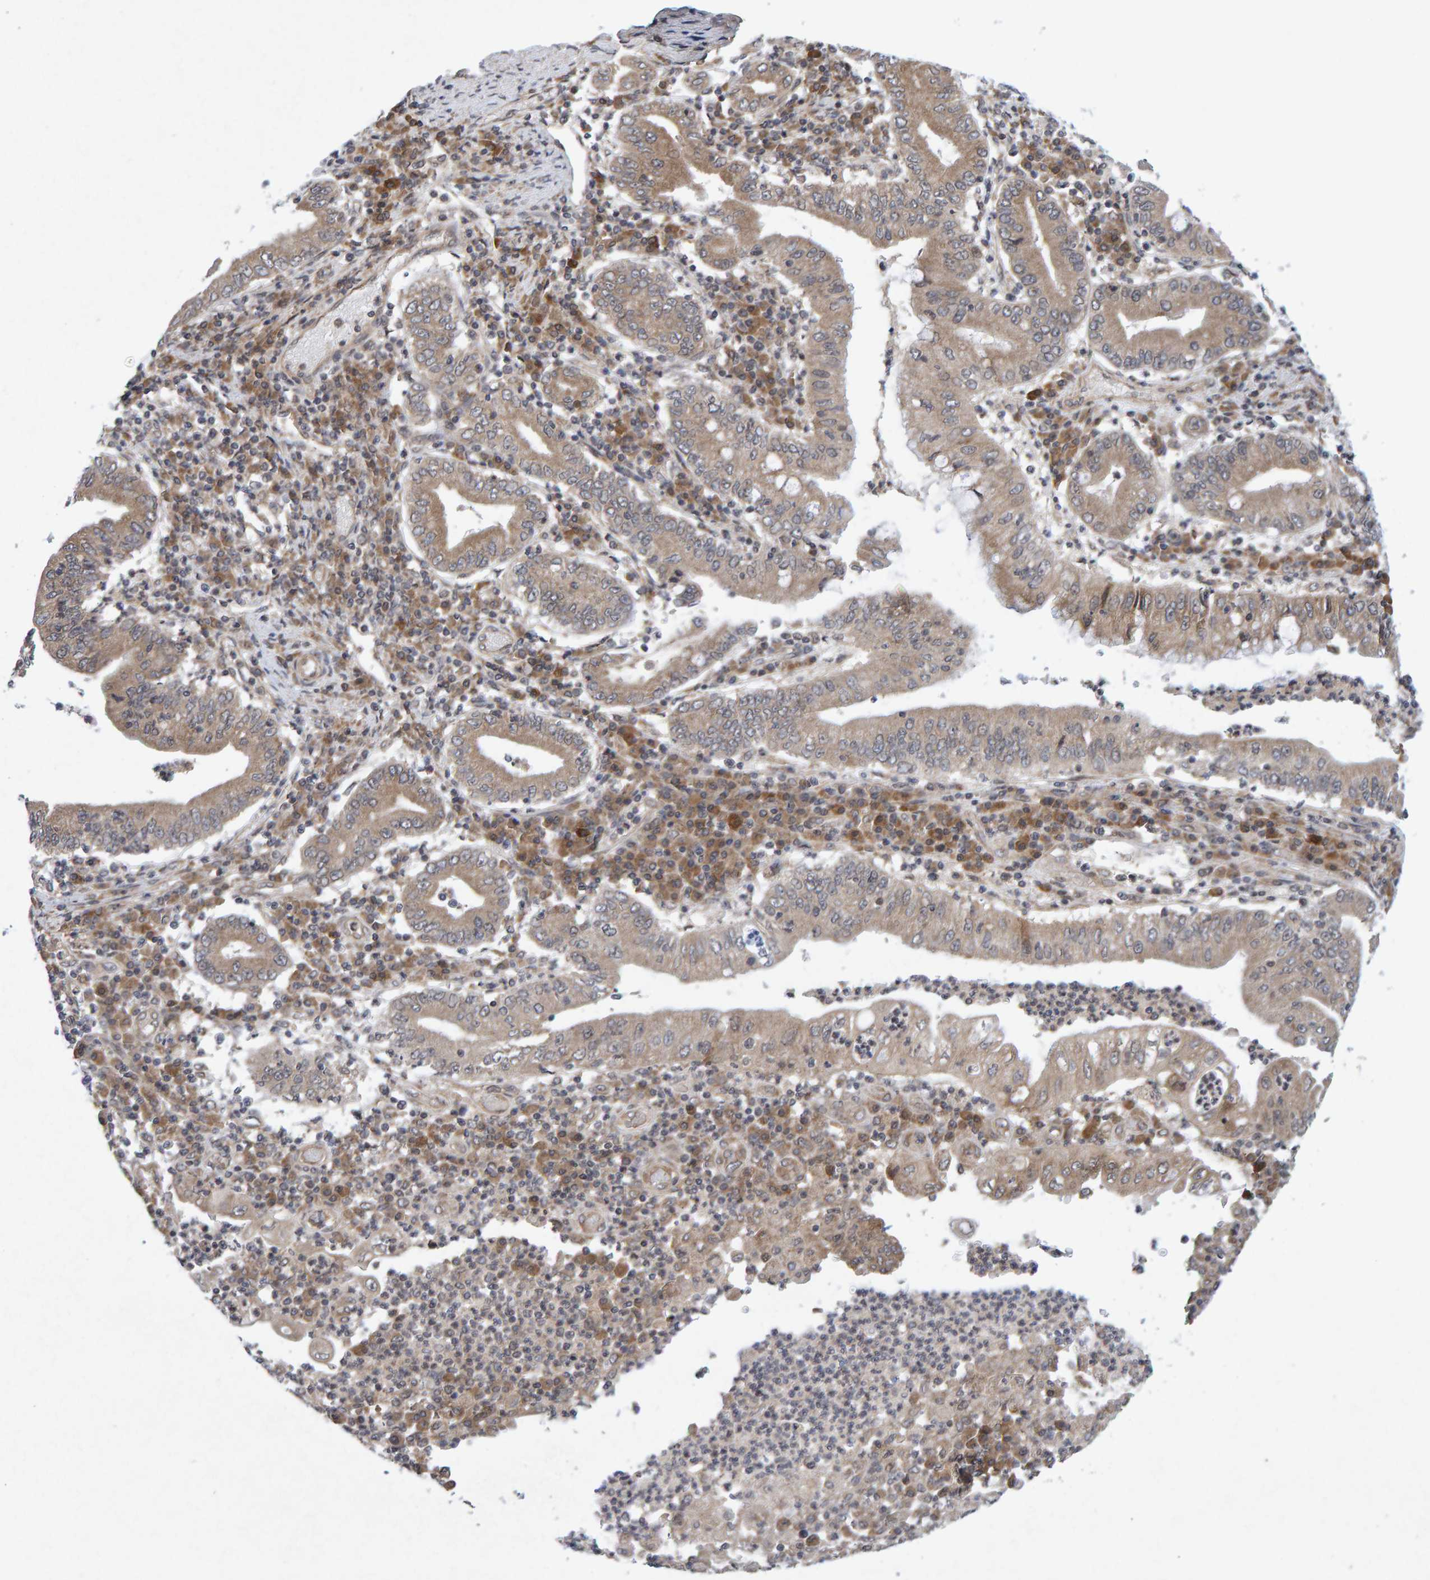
{"staining": {"intensity": "weak", "quantity": ">75%", "location": "cytoplasmic/membranous"}, "tissue": "stomach cancer", "cell_type": "Tumor cells", "image_type": "cancer", "snomed": [{"axis": "morphology", "description": "Normal tissue, NOS"}, {"axis": "morphology", "description": "Adenocarcinoma, NOS"}, {"axis": "topography", "description": "Esophagus"}, {"axis": "topography", "description": "Stomach, upper"}, {"axis": "topography", "description": "Peripheral nerve tissue"}], "caption": "Protein staining by immunohistochemistry (IHC) demonstrates weak cytoplasmic/membranous positivity in approximately >75% of tumor cells in stomach cancer.", "gene": "CDH2", "patient": {"sex": "male", "age": 62}}